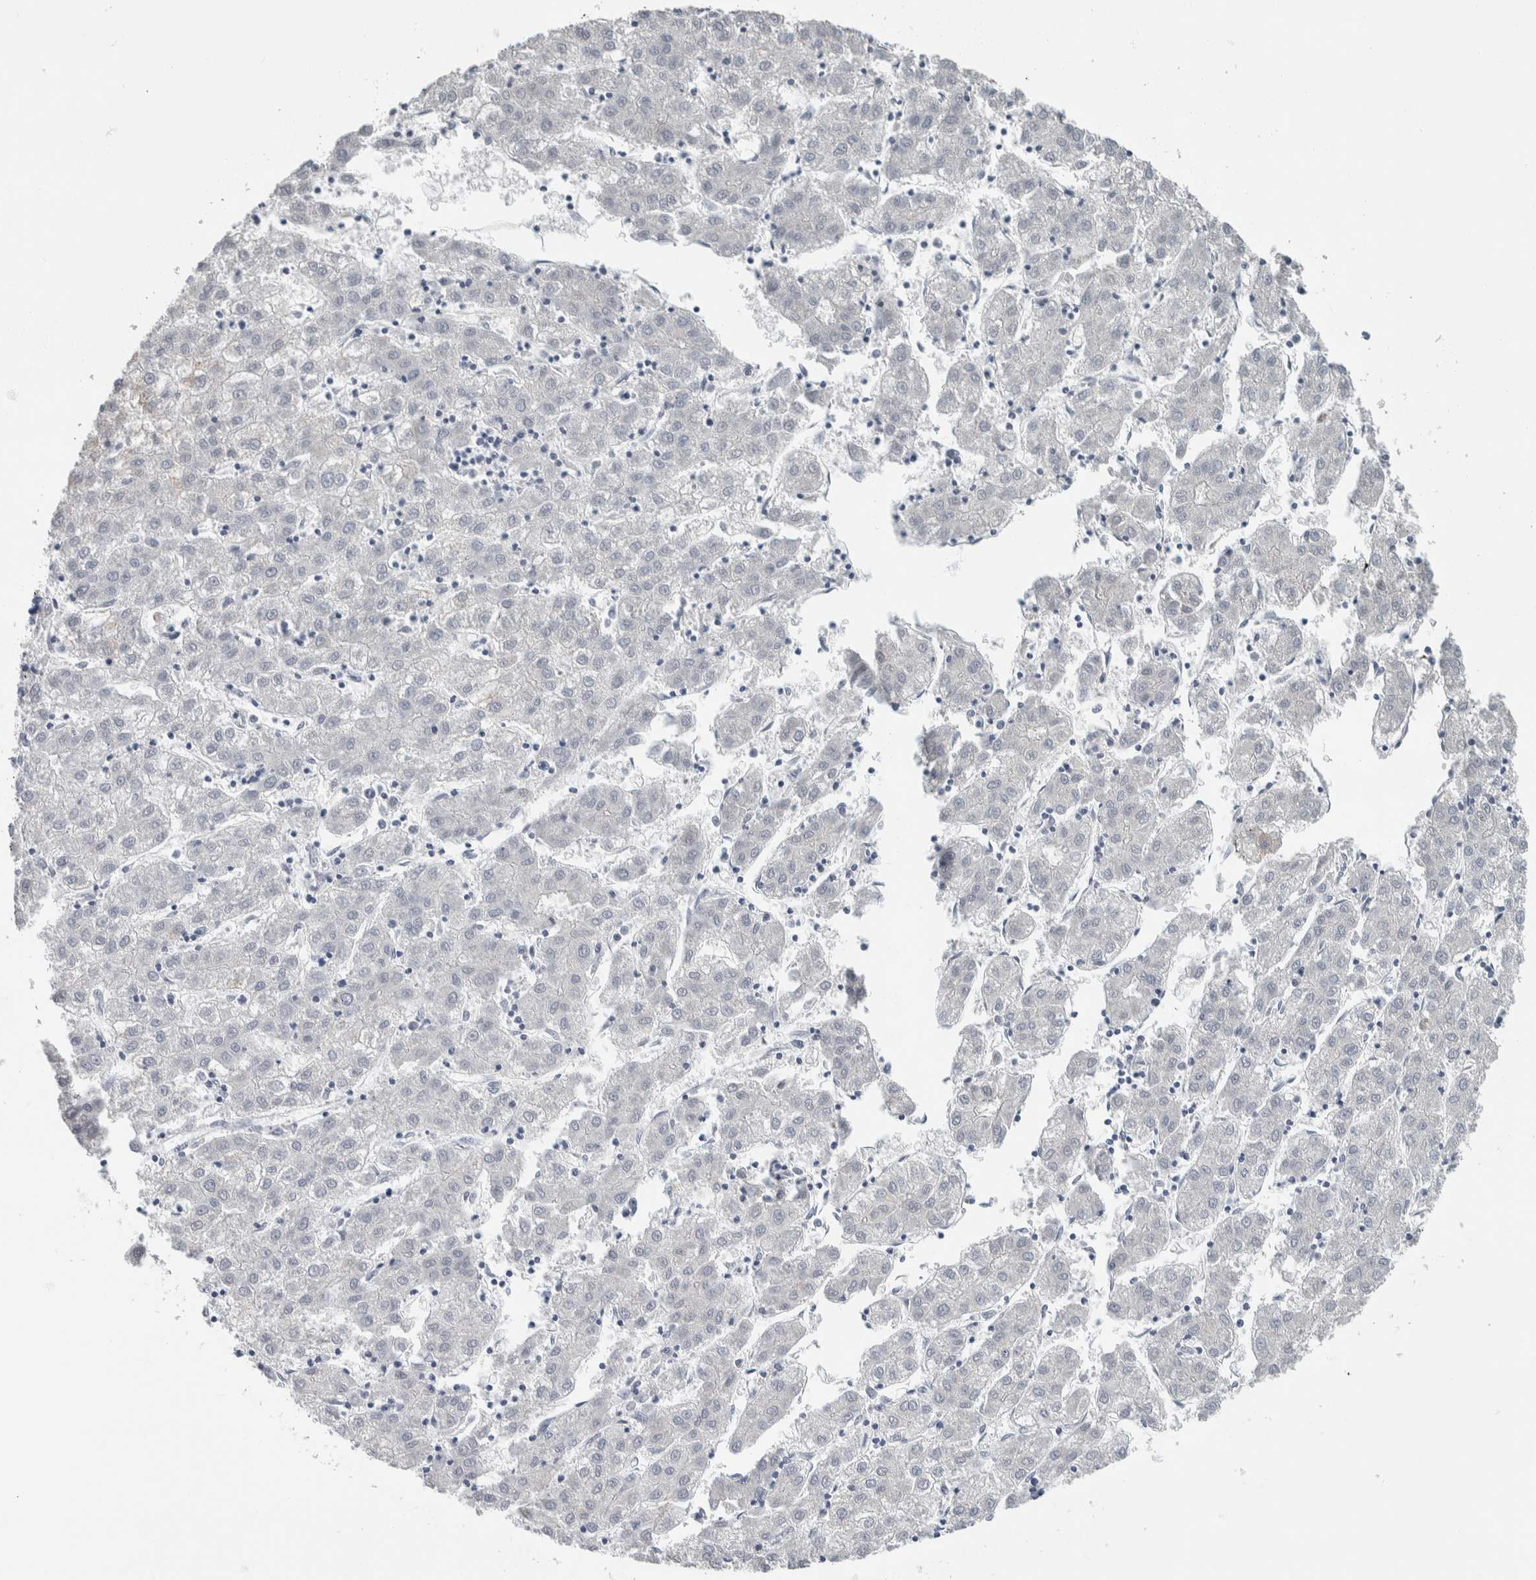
{"staining": {"intensity": "weak", "quantity": "<25%", "location": "cytoplasmic/membranous"}, "tissue": "liver cancer", "cell_type": "Tumor cells", "image_type": "cancer", "snomed": [{"axis": "morphology", "description": "Carcinoma, Hepatocellular, NOS"}, {"axis": "topography", "description": "Liver"}], "caption": "Liver hepatocellular carcinoma was stained to show a protein in brown. There is no significant expression in tumor cells. The staining is performed using DAB (3,3'-diaminobenzidine) brown chromogen with nuclei counter-stained in using hematoxylin.", "gene": "NEFM", "patient": {"sex": "male", "age": 72}}